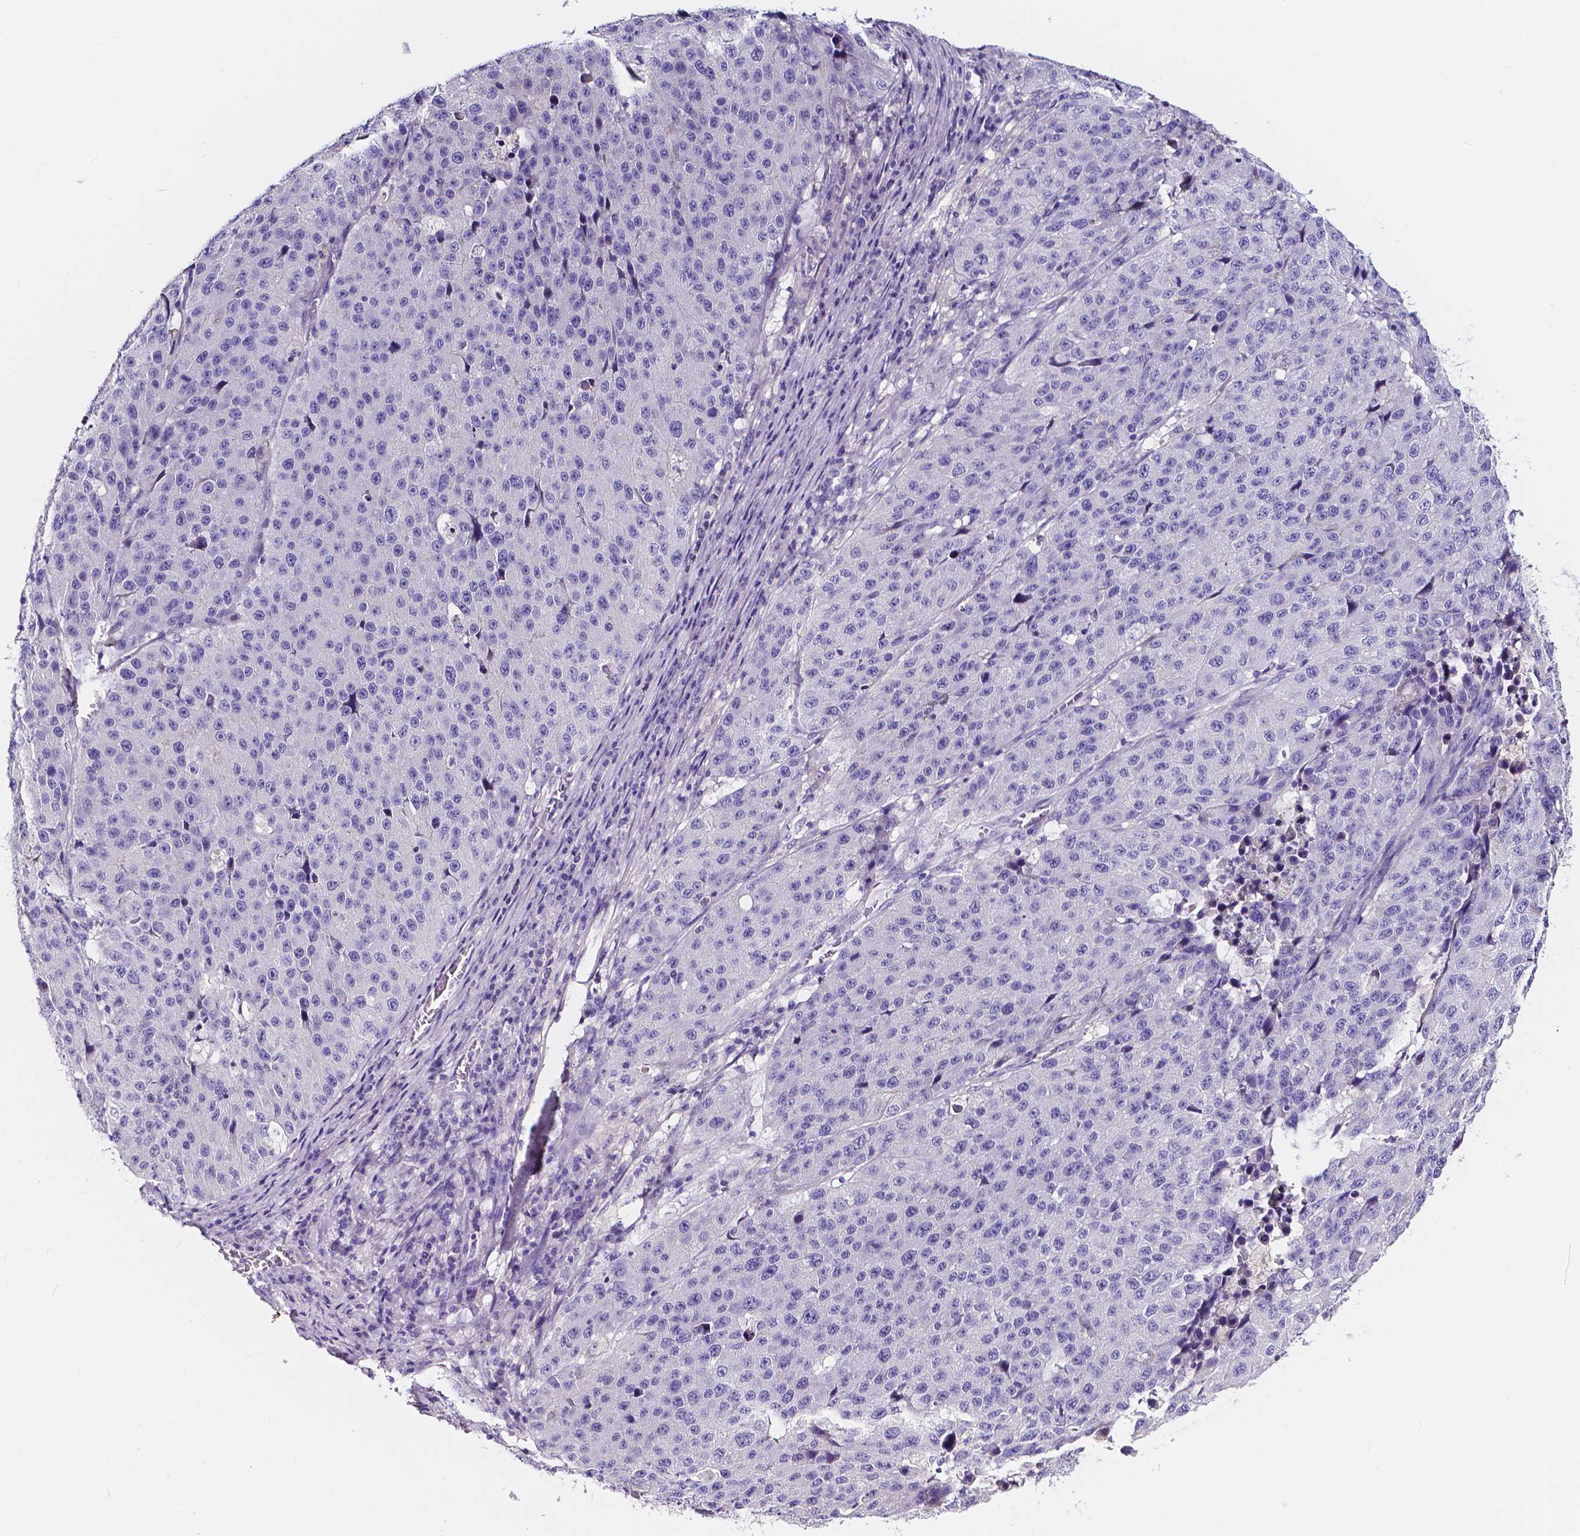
{"staining": {"intensity": "negative", "quantity": "none", "location": "none"}, "tissue": "stomach cancer", "cell_type": "Tumor cells", "image_type": "cancer", "snomed": [{"axis": "morphology", "description": "Adenocarcinoma, NOS"}, {"axis": "topography", "description": "Stomach"}], "caption": "Immunohistochemical staining of human stomach cancer (adenocarcinoma) reveals no significant positivity in tumor cells.", "gene": "CLSTN2", "patient": {"sex": "male", "age": 71}}